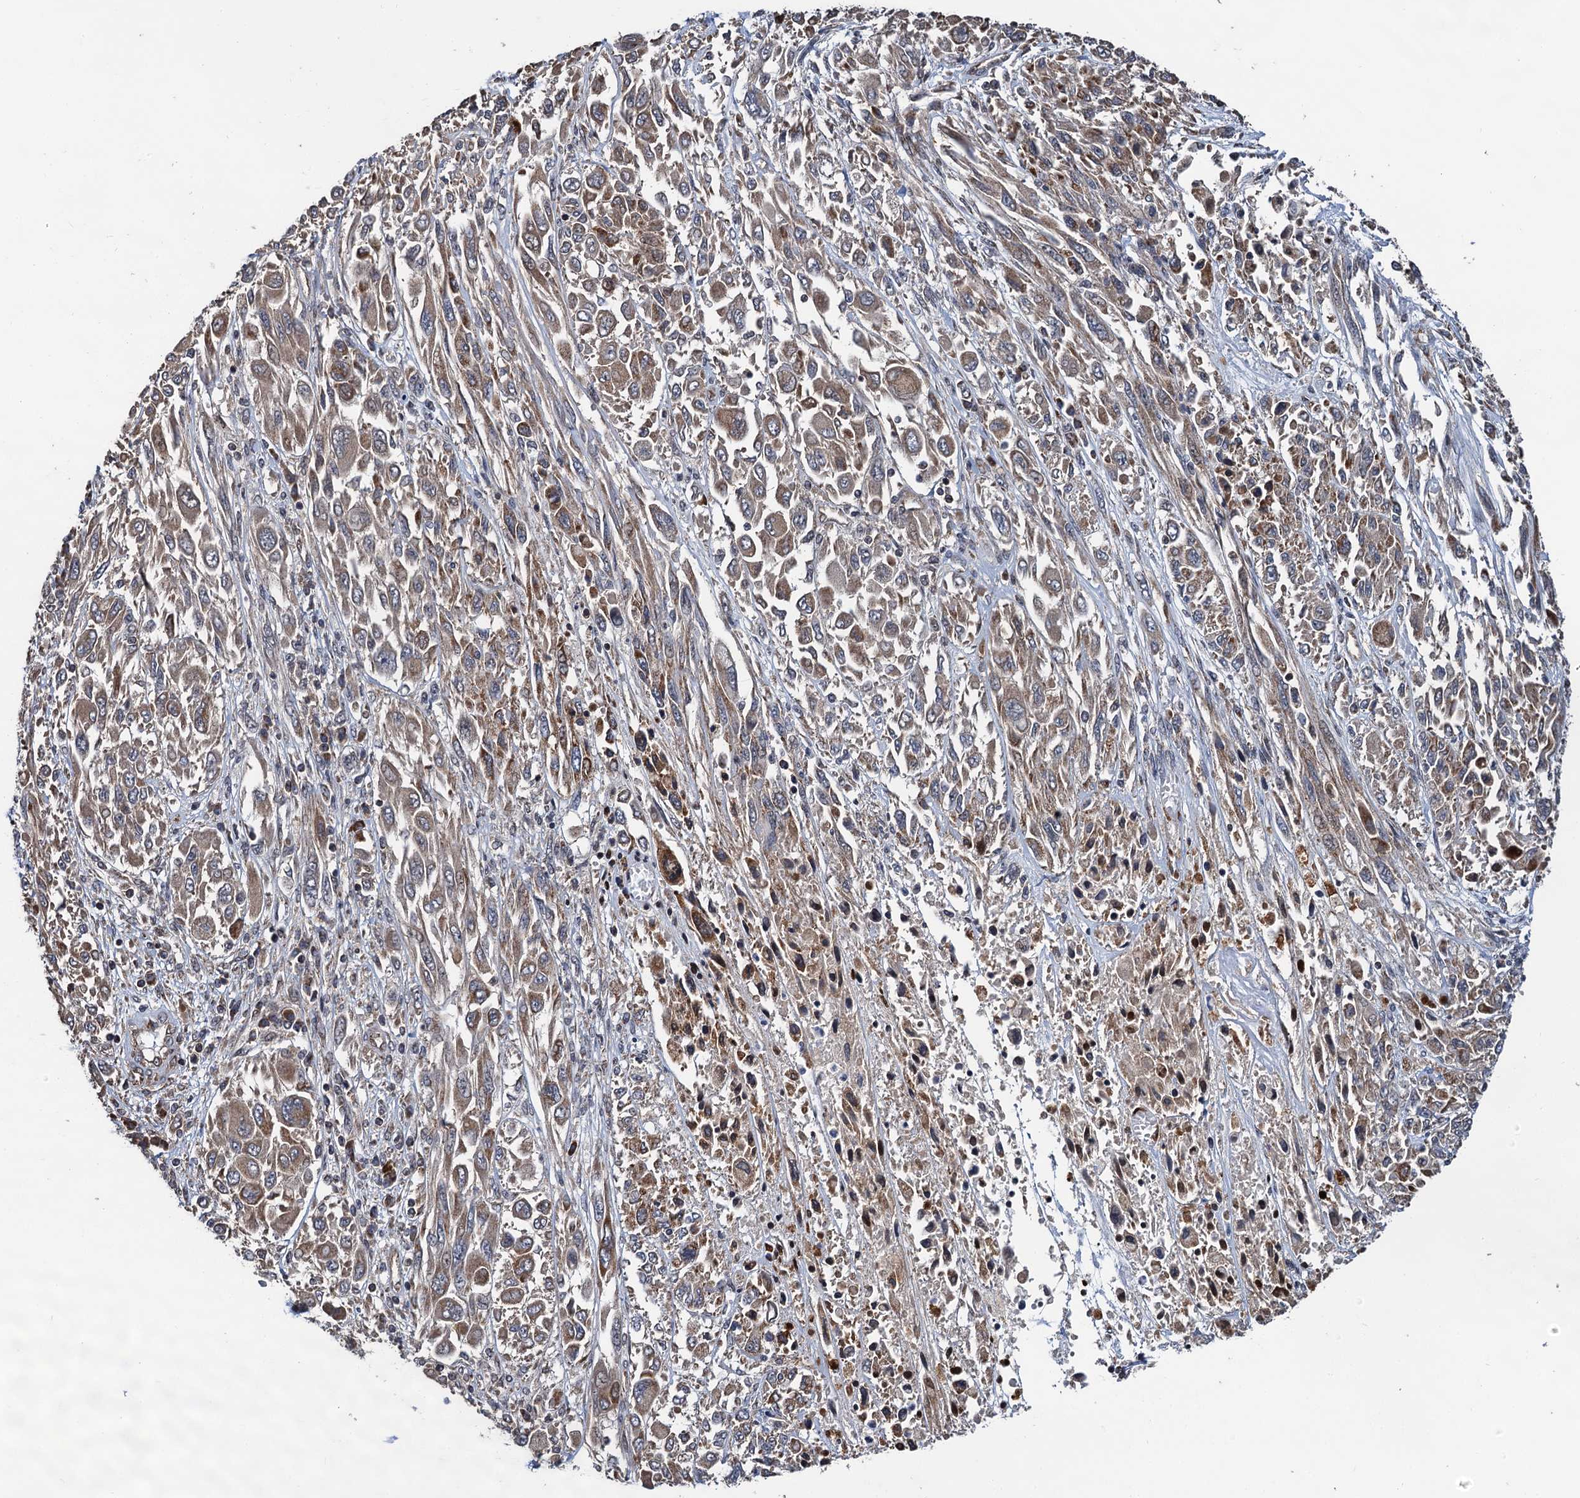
{"staining": {"intensity": "moderate", "quantity": ">75%", "location": "cytoplasmic/membranous"}, "tissue": "melanoma", "cell_type": "Tumor cells", "image_type": "cancer", "snomed": [{"axis": "morphology", "description": "Malignant melanoma, NOS"}, {"axis": "topography", "description": "Skin"}], "caption": "A histopathology image of human melanoma stained for a protein displays moderate cytoplasmic/membranous brown staining in tumor cells. The staining is performed using DAB brown chromogen to label protein expression. The nuclei are counter-stained blue using hematoxylin.", "gene": "CMPK2", "patient": {"sex": "female", "age": 91}}